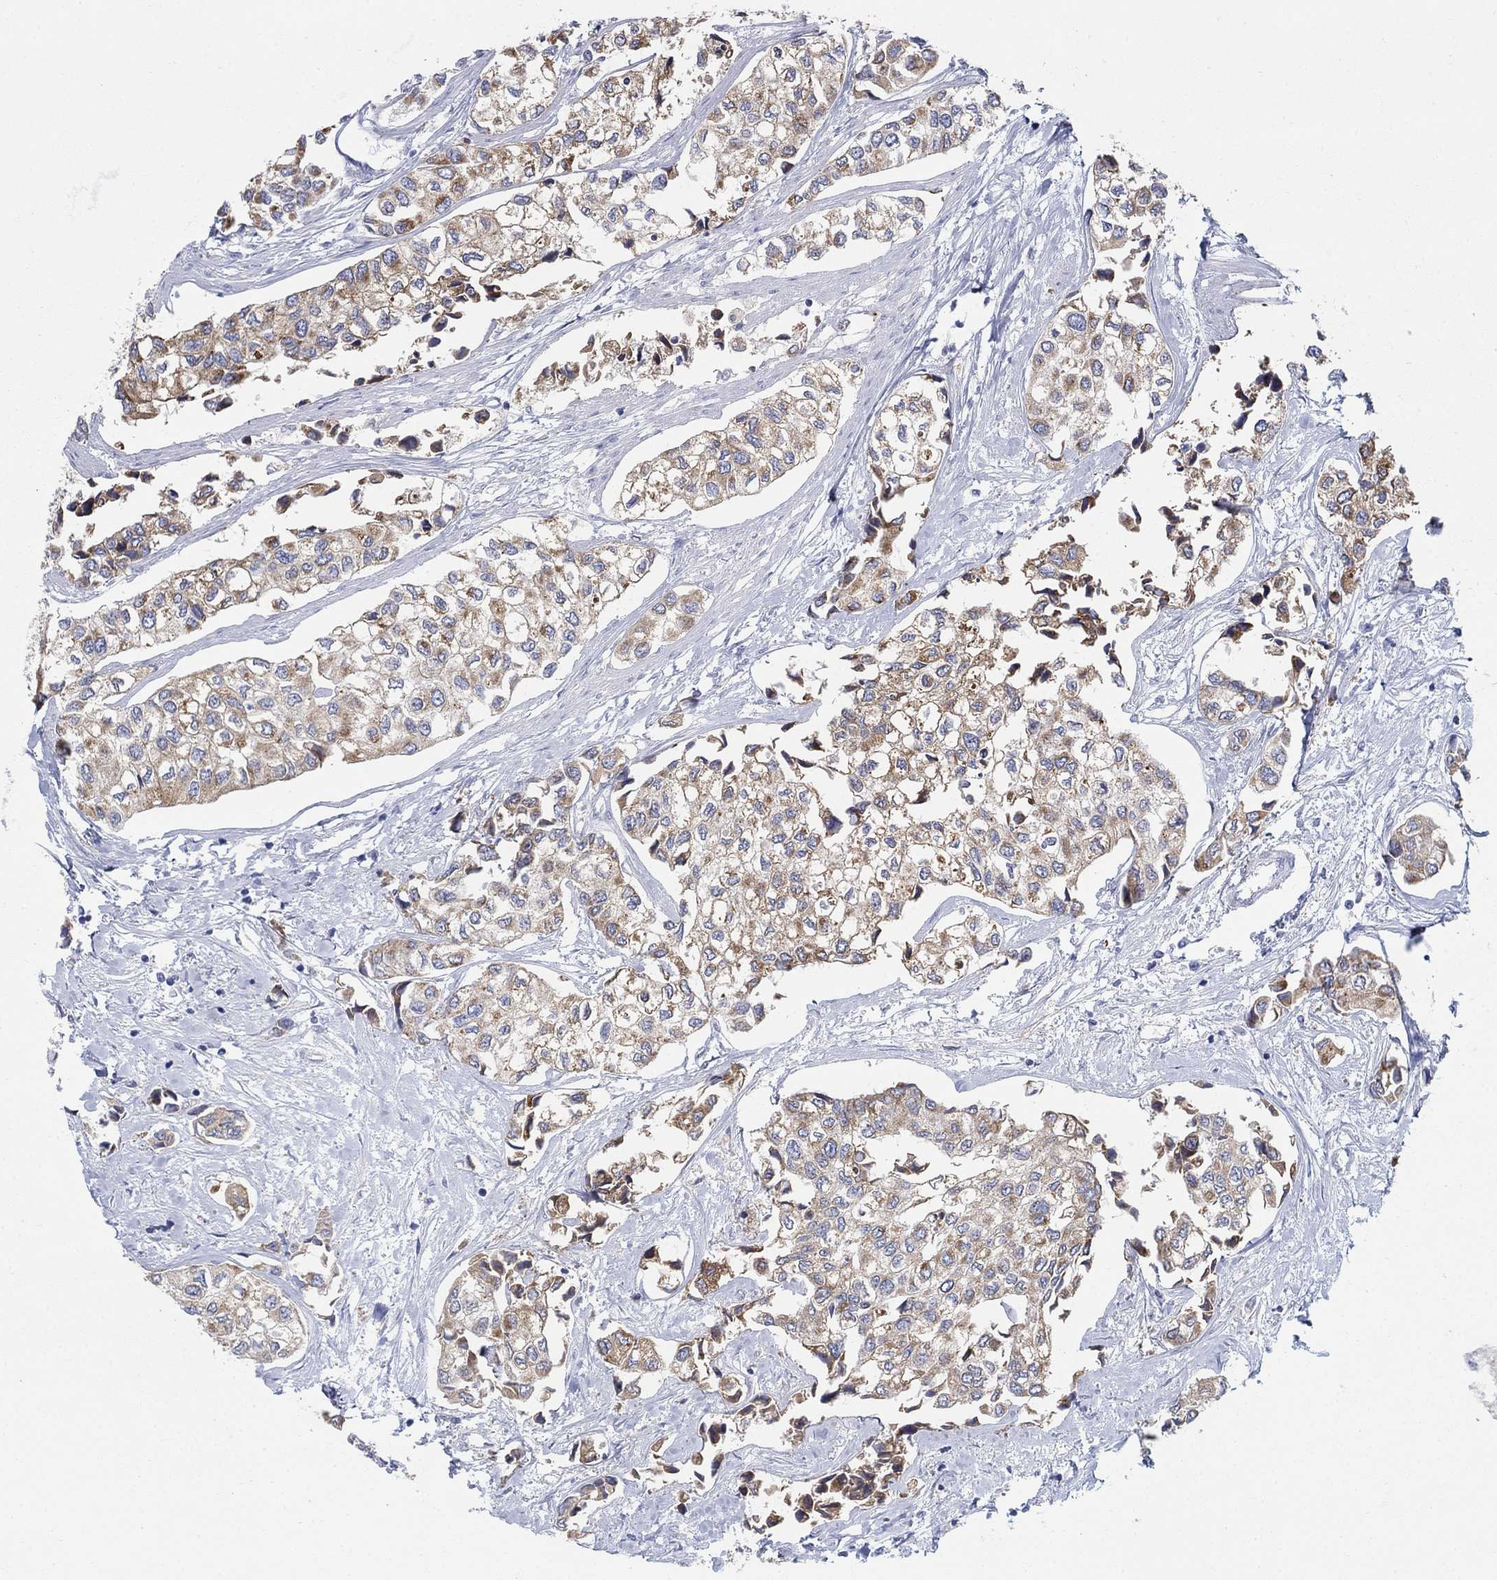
{"staining": {"intensity": "moderate", "quantity": ">75%", "location": "cytoplasmic/membranous"}, "tissue": "urothelial cancer", "cell_type": "Tumor cells", "image_type": "cancer", "snomed": [{"axis": "morphology", "description": "Urothelial carcinoma, High grade"}, {"axis": "topography", "description": "Urinary bladder"}], "caption": "This image demonstrates immunohistochemistry staining of human urothelial cancer, with medium moderate cytoplasmic/membranous positivity in approximately >75% of tumor cells.", "gene": "SCCPDH", "patient": {"sex": "male", "age": 73}}